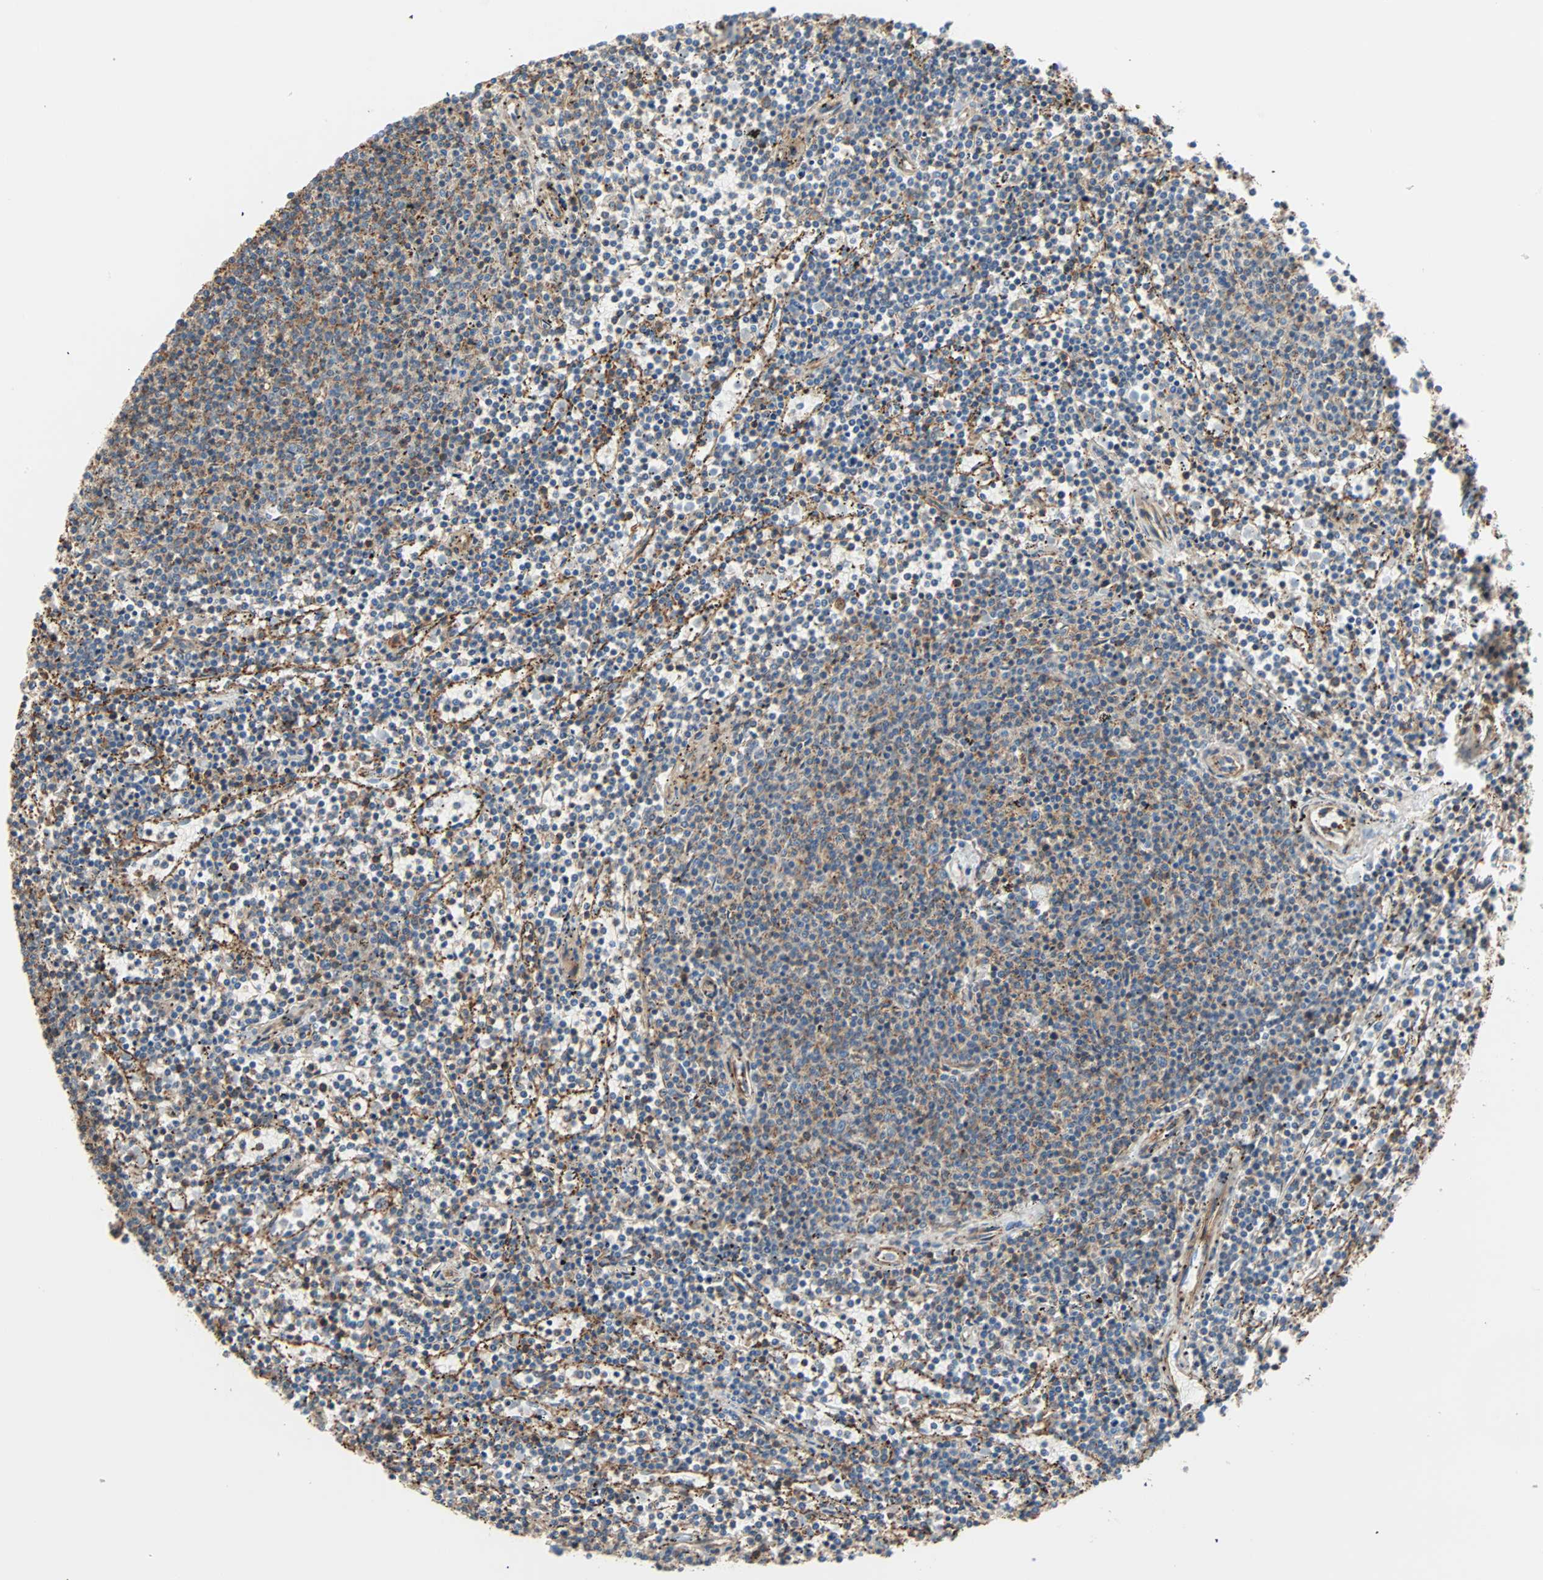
{"staining": {"intensity": "weak", "quantity": "<25%", "location": "cytoplasmic/membranous"}, "tissue": "lymphoma", "cell_type": "Tumor cells", "image_type": "cancer", "snomed": [{"axis": "morphology", "description": "Malignant lymphoma, non-Hodgkin's type, Low grade"}, {"axis": "topography", "description": "Spleen"}], "caption": "Tumor cells show no significant protein staining in low-grade malignant lymphoma, non-Hodgkin's type.", "gene": "GALNT10", "patient": {"sex": "female", "age": 50}}